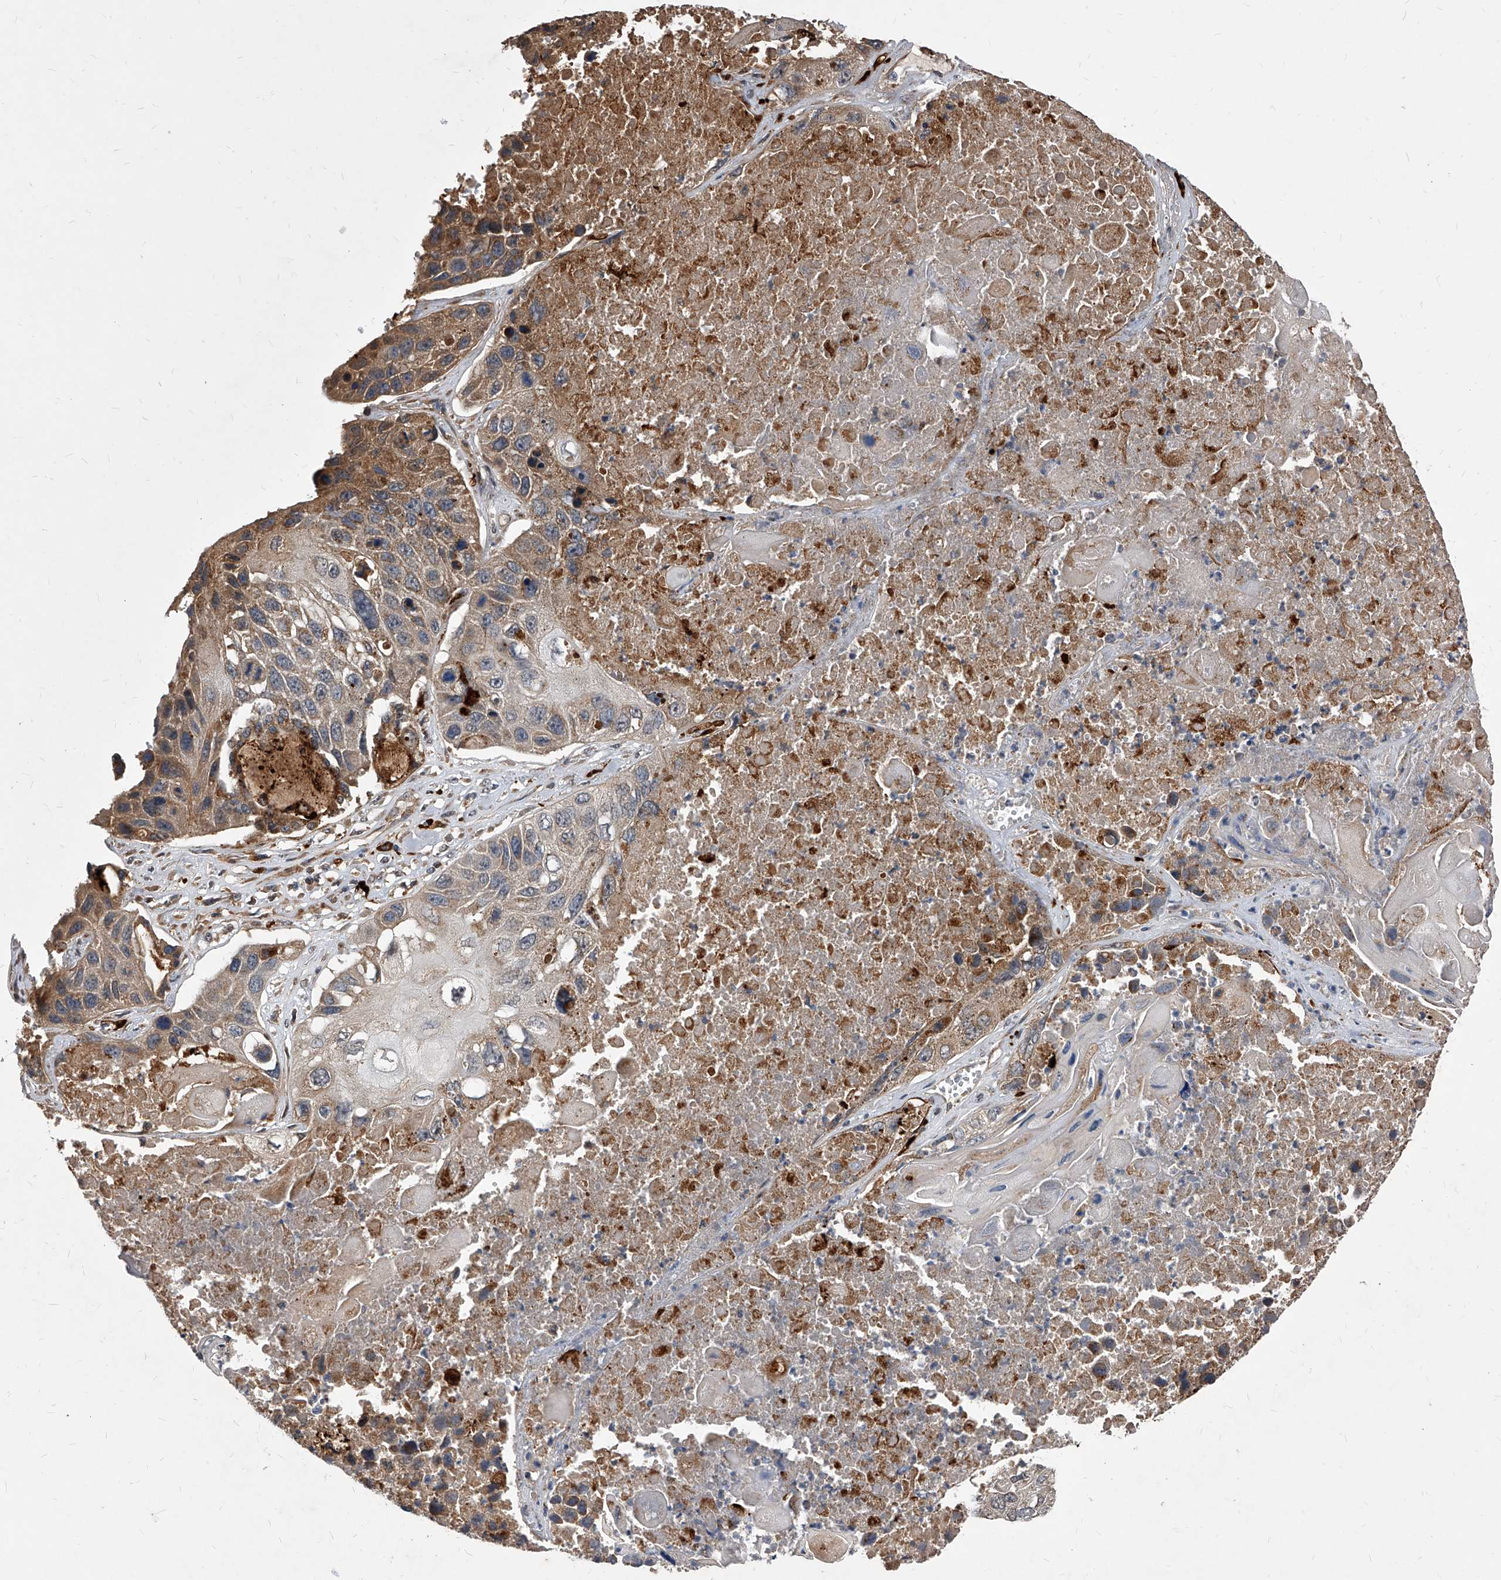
{"staining": {"intensity": "moderate", "quantity": "<25%", "location": "cytoplasmic/membranous"}, "tissue": "lung cancer", "cell_type": "Tumor cells", "image_type": "cancer", "snomed": [{"axis": "morphology", "description": "Squamous cell carcinoma, NOS"}, {"axis": "topography", "description": "Lung"}], "caption": "Immunohistochemical staining of squamous cell carcinoma (lung) demonstrates moderate cytoplasmic/membranous protein staining in approximately <25% of tumor cells. The staining was performed using DAB, with brown indicating positive protein expression. Nuclei are stained blue with hematoxylin.", "gene": "SOBP", "patient": {"sex": "male", "age": 61}}